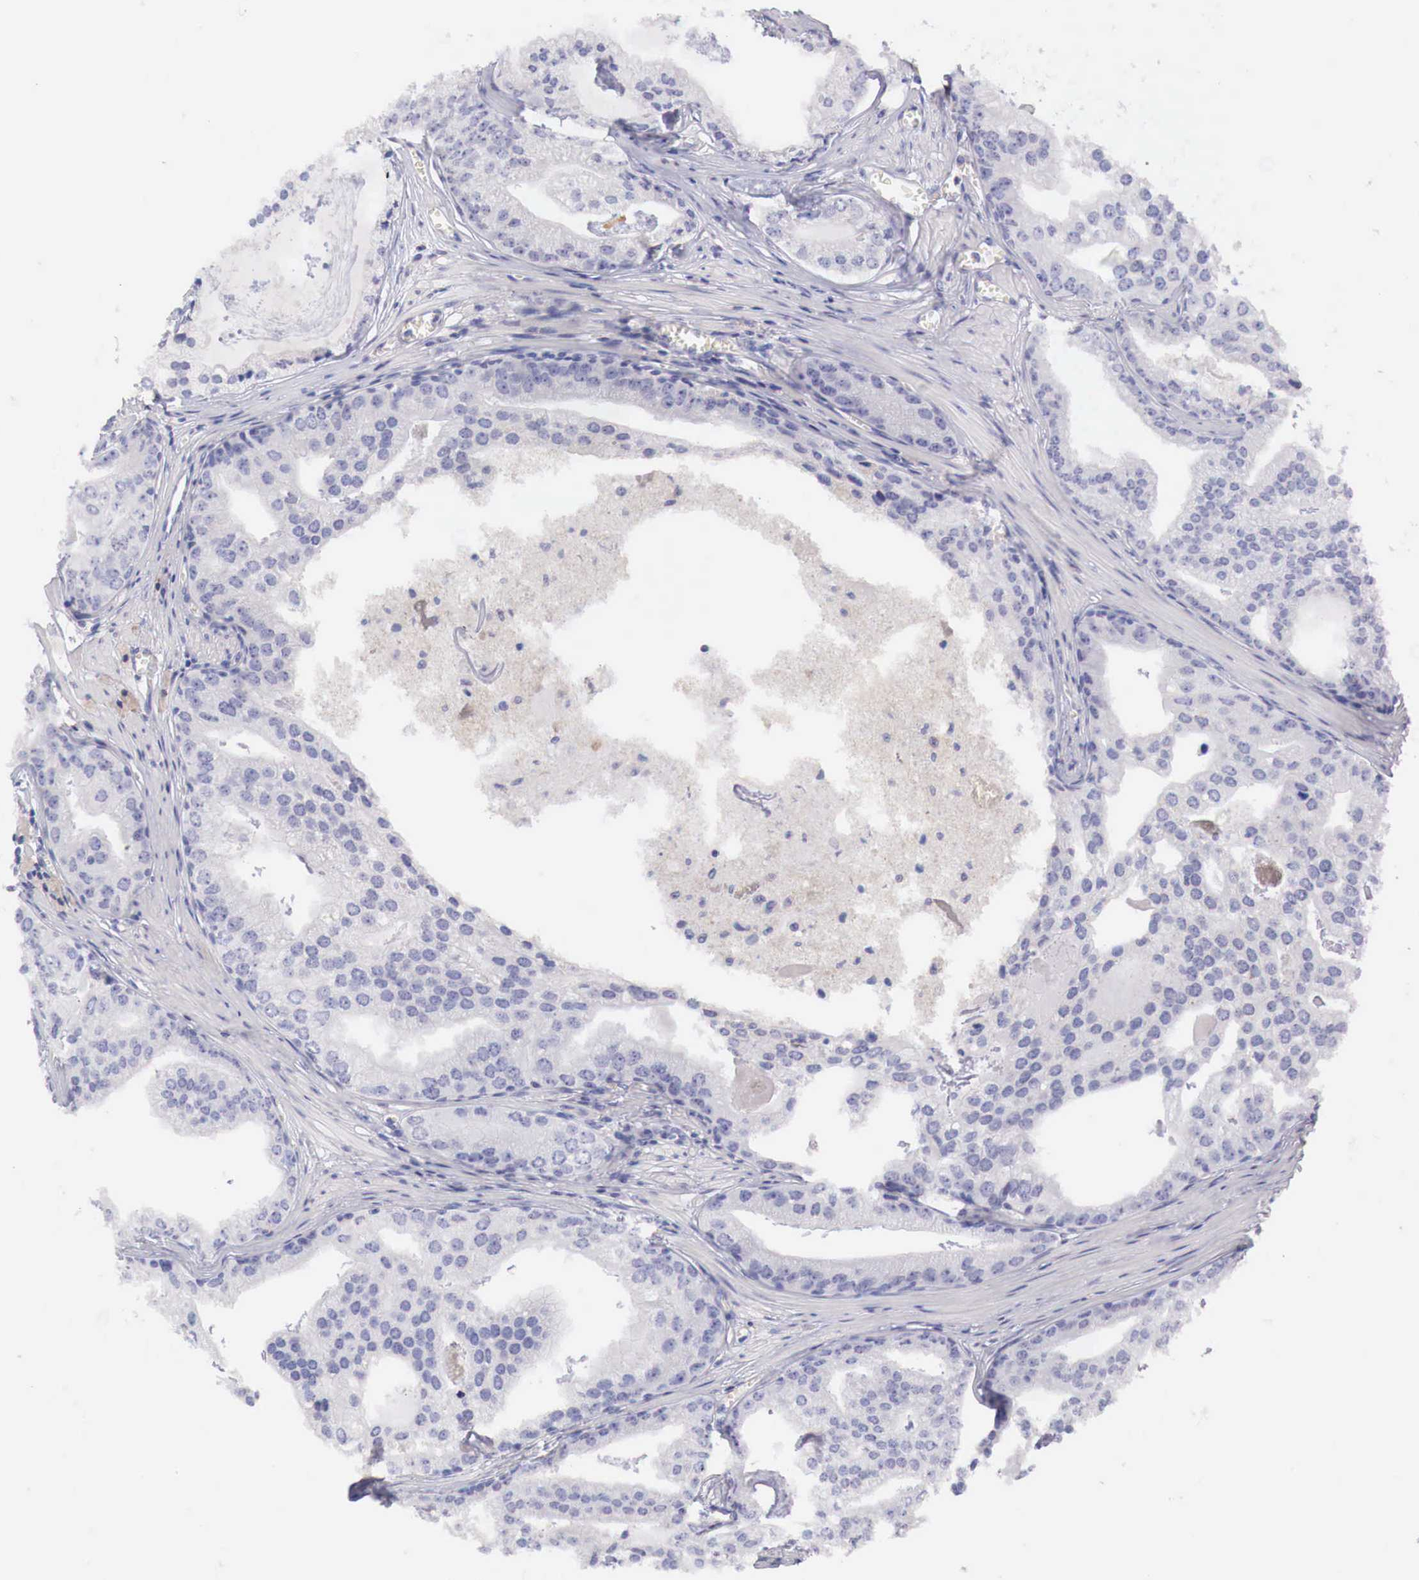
{"staining": {"intensity": "negative", "quantity": "none", "location": "none"}, "tissue": "prostate cancer", "cell_type": "Tumor cells", "image_type": "cancer", "snomed": [{"axis": "morphology", "description": "Adenocarcinoma, High grade"}, {"axis": "topography", "description": "Prostate"}], "caption": "High magnification brightfield microscopy of prostate cancer stained with DAB (brown) and counterstained with hematoxylin (blue): tumor cells show no significant expression.", "gene": "ITIH6", "patient": {"sex": "male", "age": 56}}